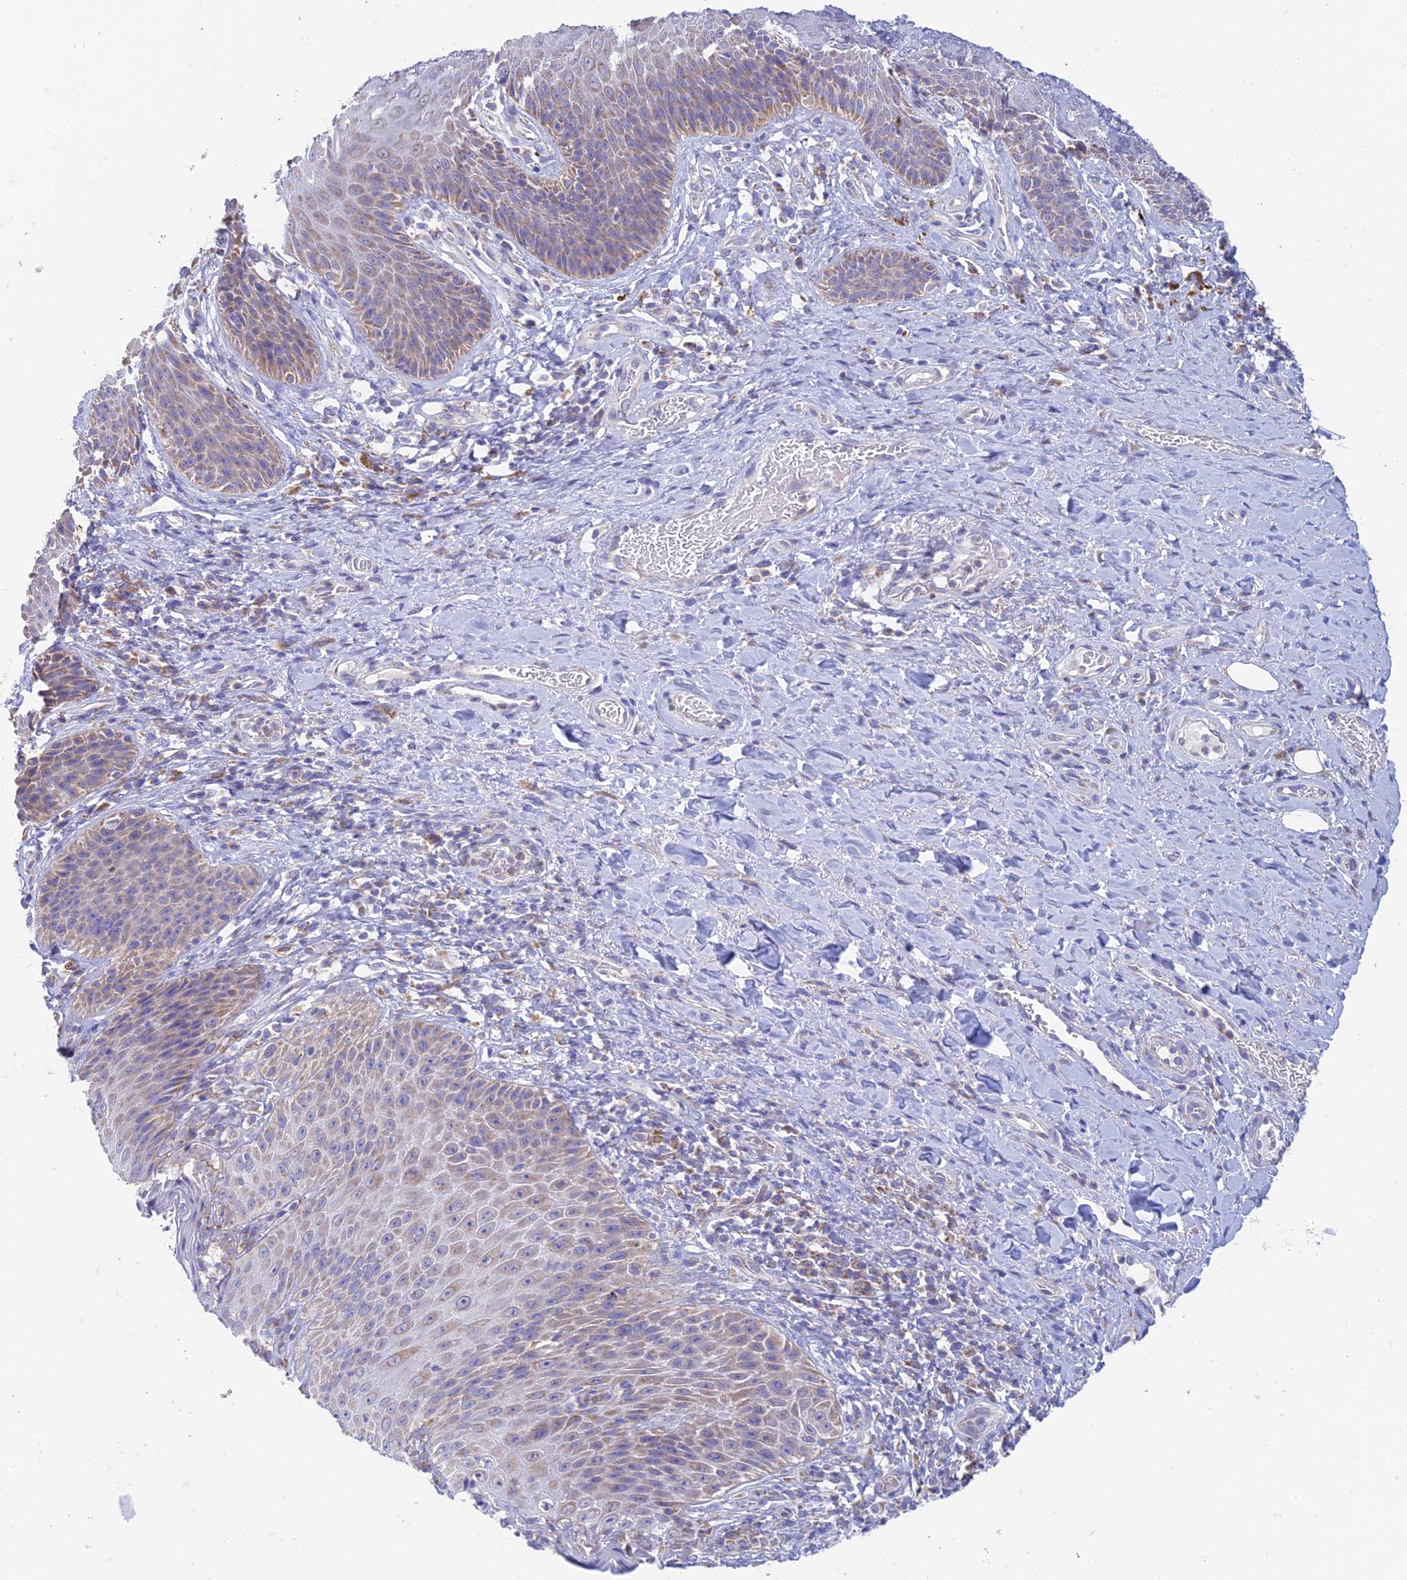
{"staining": {"intensity": "moderate", "quantity": "<25%", "location": "cytoplasmic/membranous"}, "tissue": "skin", "cell_type": "Epidermal cells", "image_type": "normal", "snomed": [{"axis": "morphology", "description": "Normal tissue, NOS"}, {"axis": "topography", "description": "Anal"}], "caption": "Immunohistochemical staining of benign human skin displays moderate cytoplasmic/membranous protein staining in approximately <25% of epidermal cells.", "gene": "ZNF181", "patient": {"sex": "female", "age": 89}}